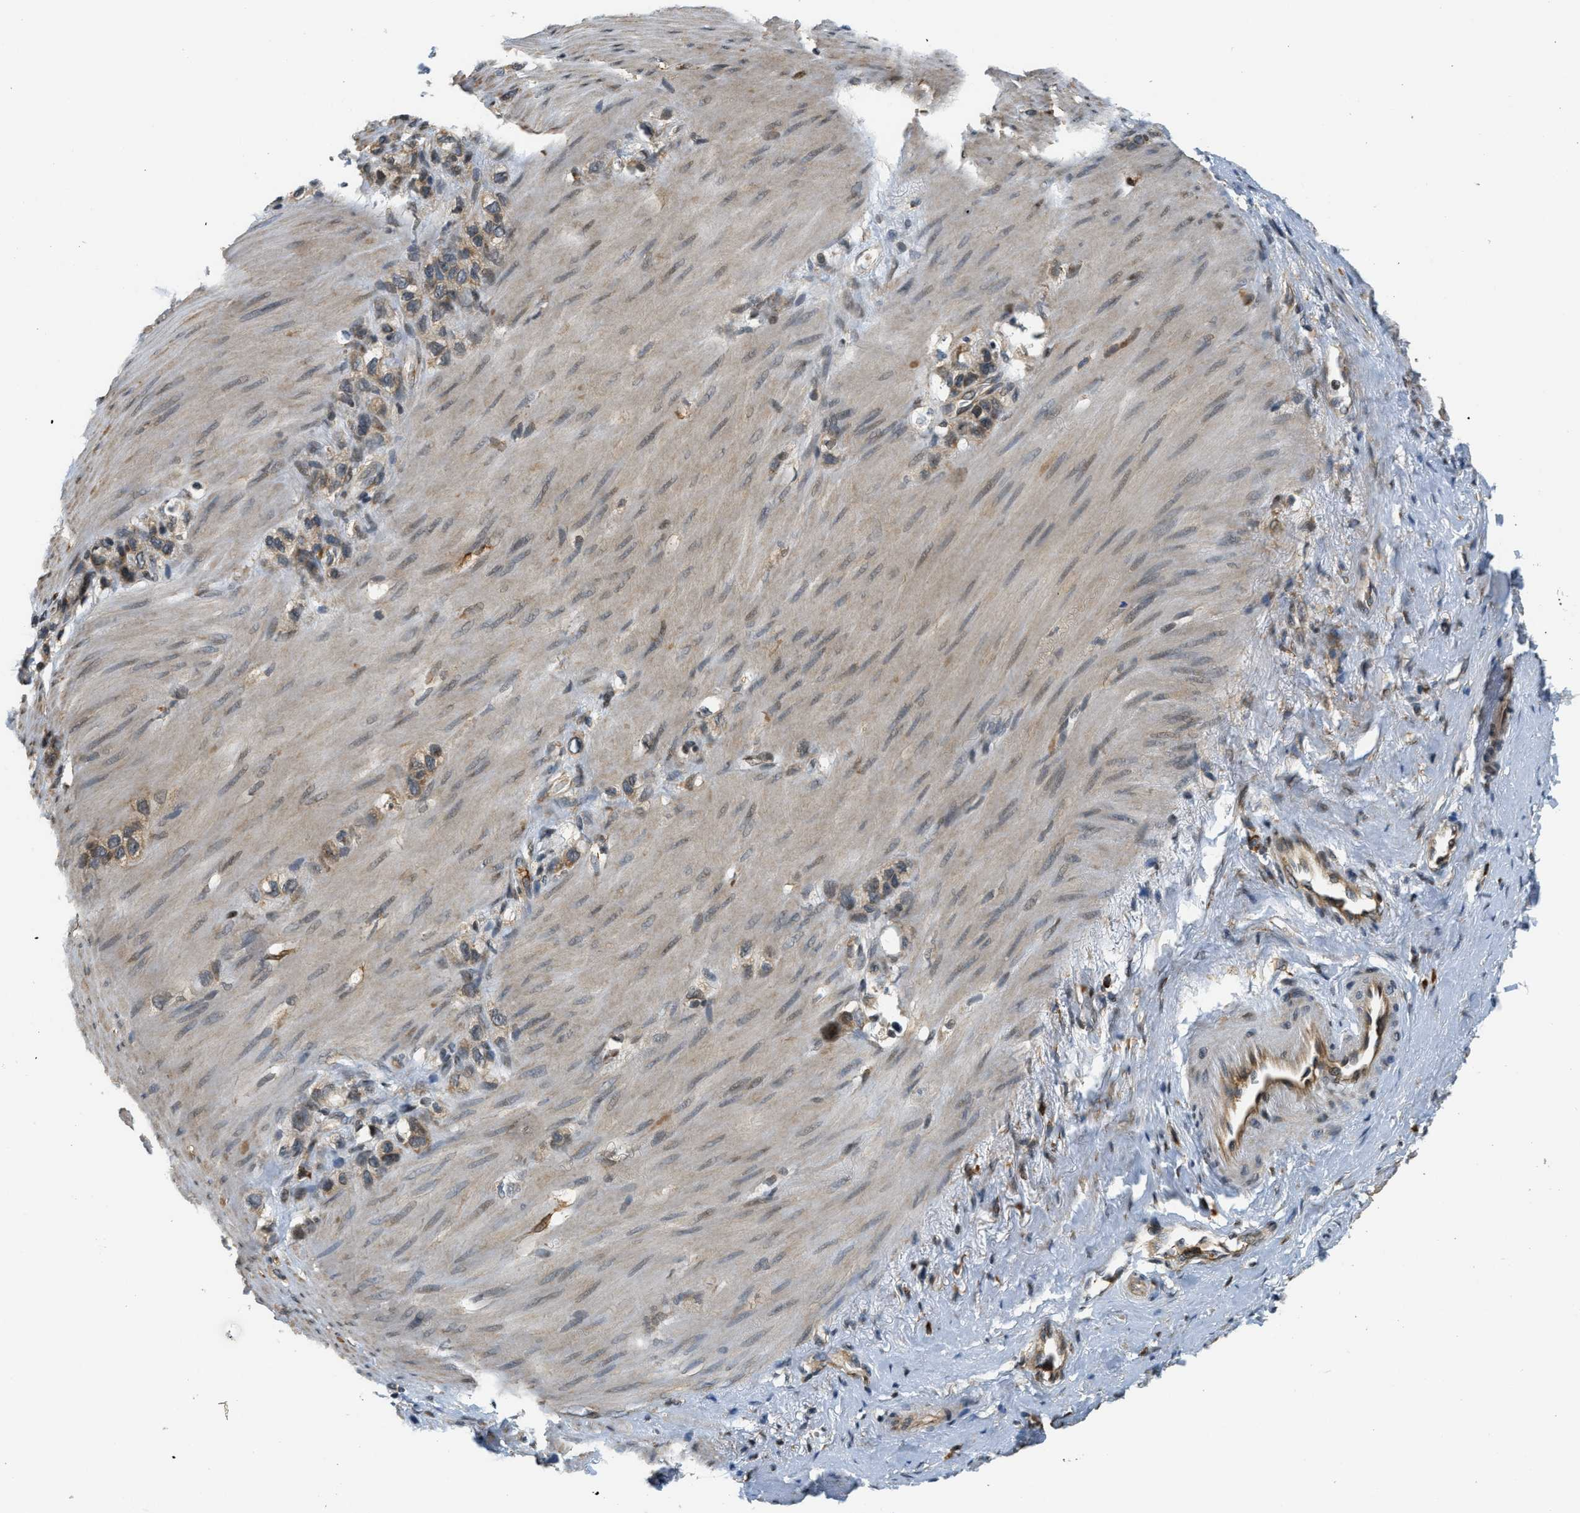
{"staining": {"intensity": "moderate", "quantity": ">75%", "location": "cytoplasmic/membranous"}, "tissue": "stomach cancer", "cell_type": "Tumor cells", "image_type": "cancer", "snomed": [{"axis": "morphology", "description": "Normal tissue, NOS"}, {"axis": "morphology", "description": "Adenocarcinoma, NOS"}, {"axis": "morphology", "description": "Adenocarcinoma, High grade"}, {"axis": "topography", "description": "Stomach, upper"}, {"axis": "topography", "description": "Stomach"}], "caption": "Brown immunohistochemical staining in human stomach cancer exhibits moderate cytoplasmic/membranous staining in approximately >75% of tumor cells. (DAB IHC, brown staining for protein, blue staining for nuclei).", "gene": "KMT2A", "patient": {"sex": "female", "age": 65}}